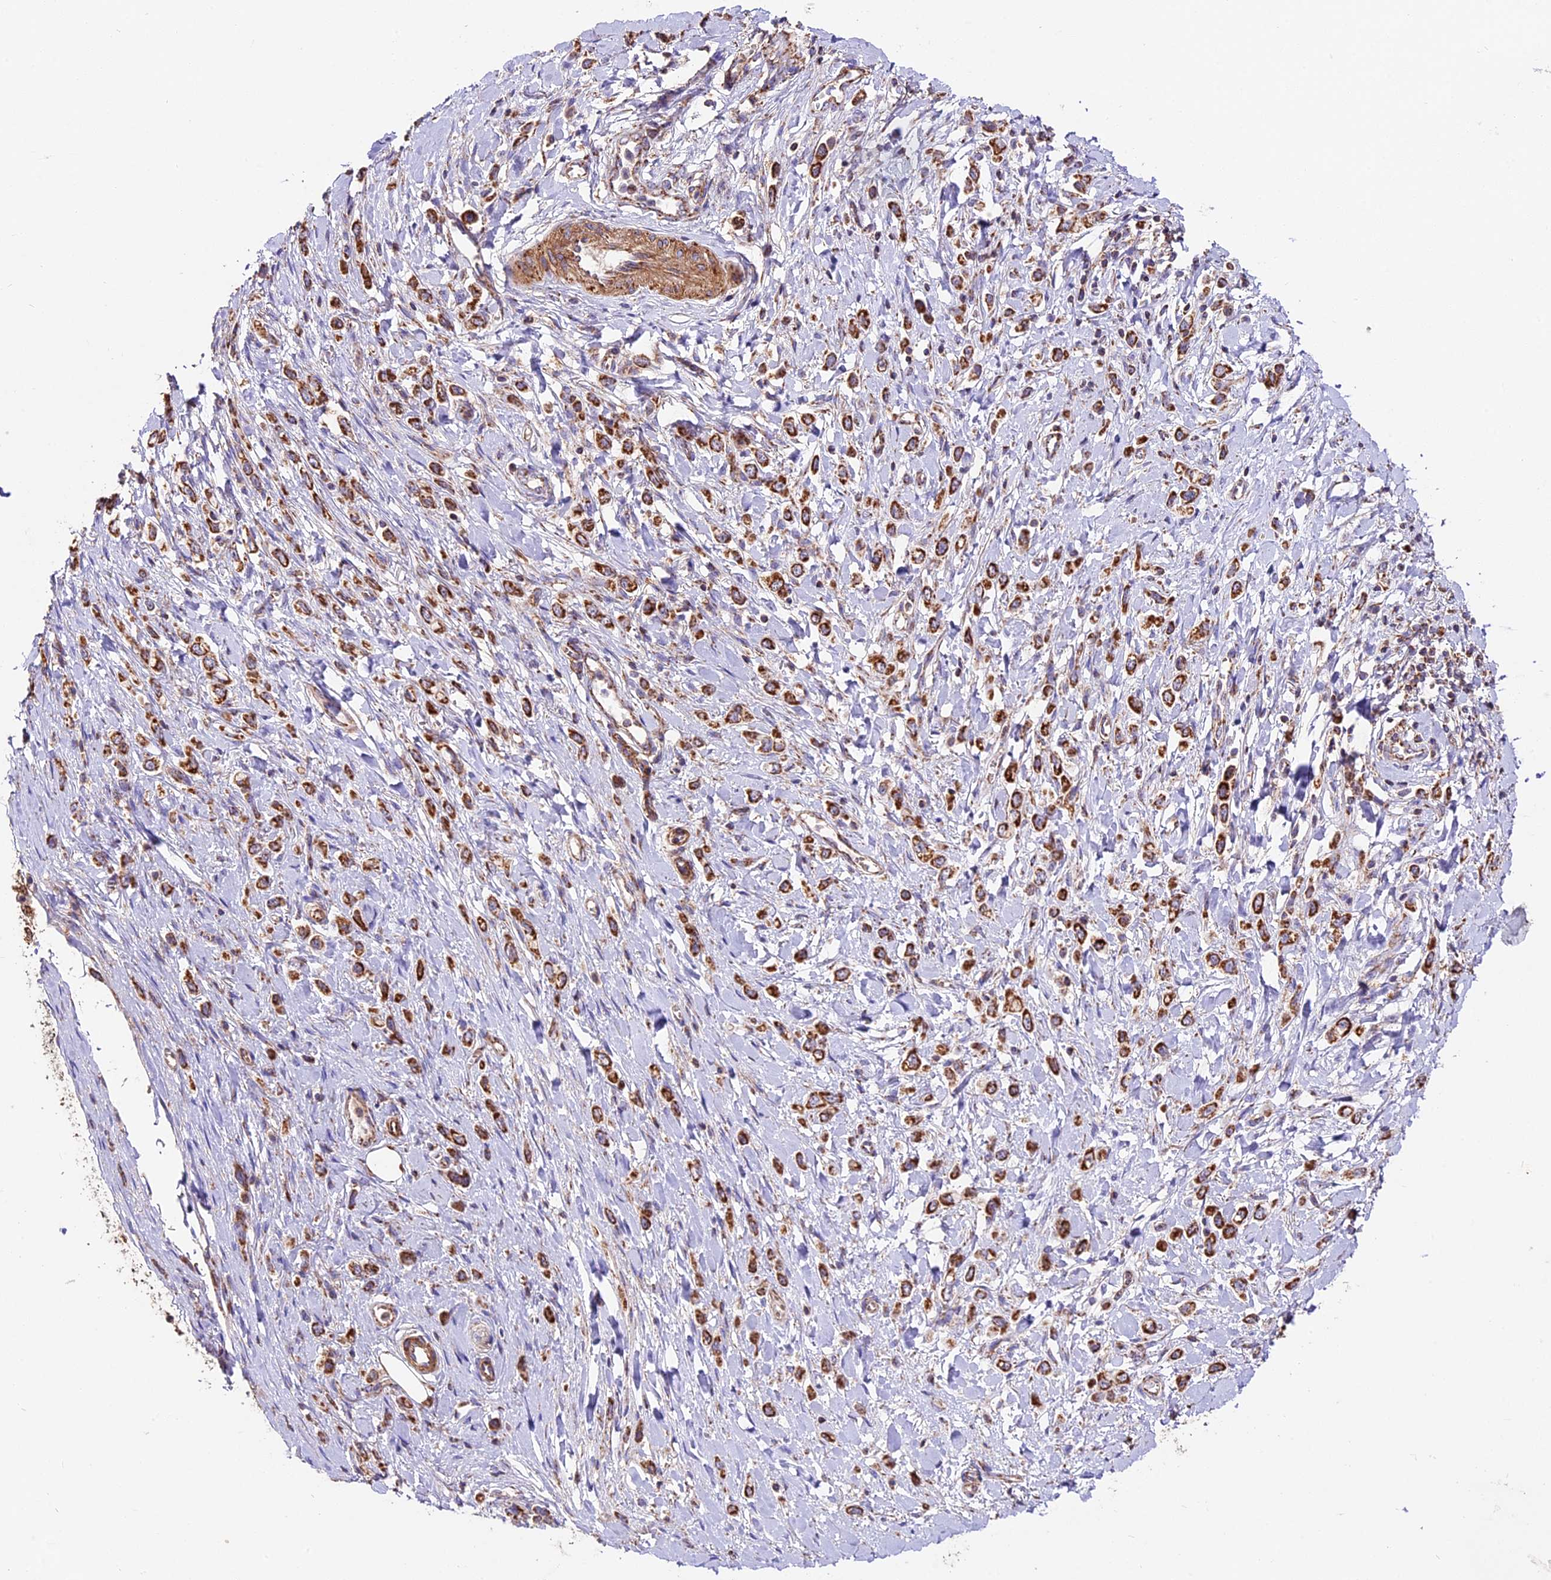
{"staining": {"intensity": "strong", "quantity": ">75%", "location": "cytoplasmic/membranous"}, "tissue": "stomach cancer", "cell_type": "Tumor cells", "image_type": "cancer", "snomed": [{"axis": "morphology", "description": "Adenocarcinoma, NOS"}, {"axis": "topography", "description": "Stomach"}], "caption": "IHC of adenocarcinoma (stomach) shows high levels of strong cytoplasmic/membranous positivity in approximately >75% of tumor cells.", "gene": "NDUFA8", "patient": {"sex": "female", "age": 65}}